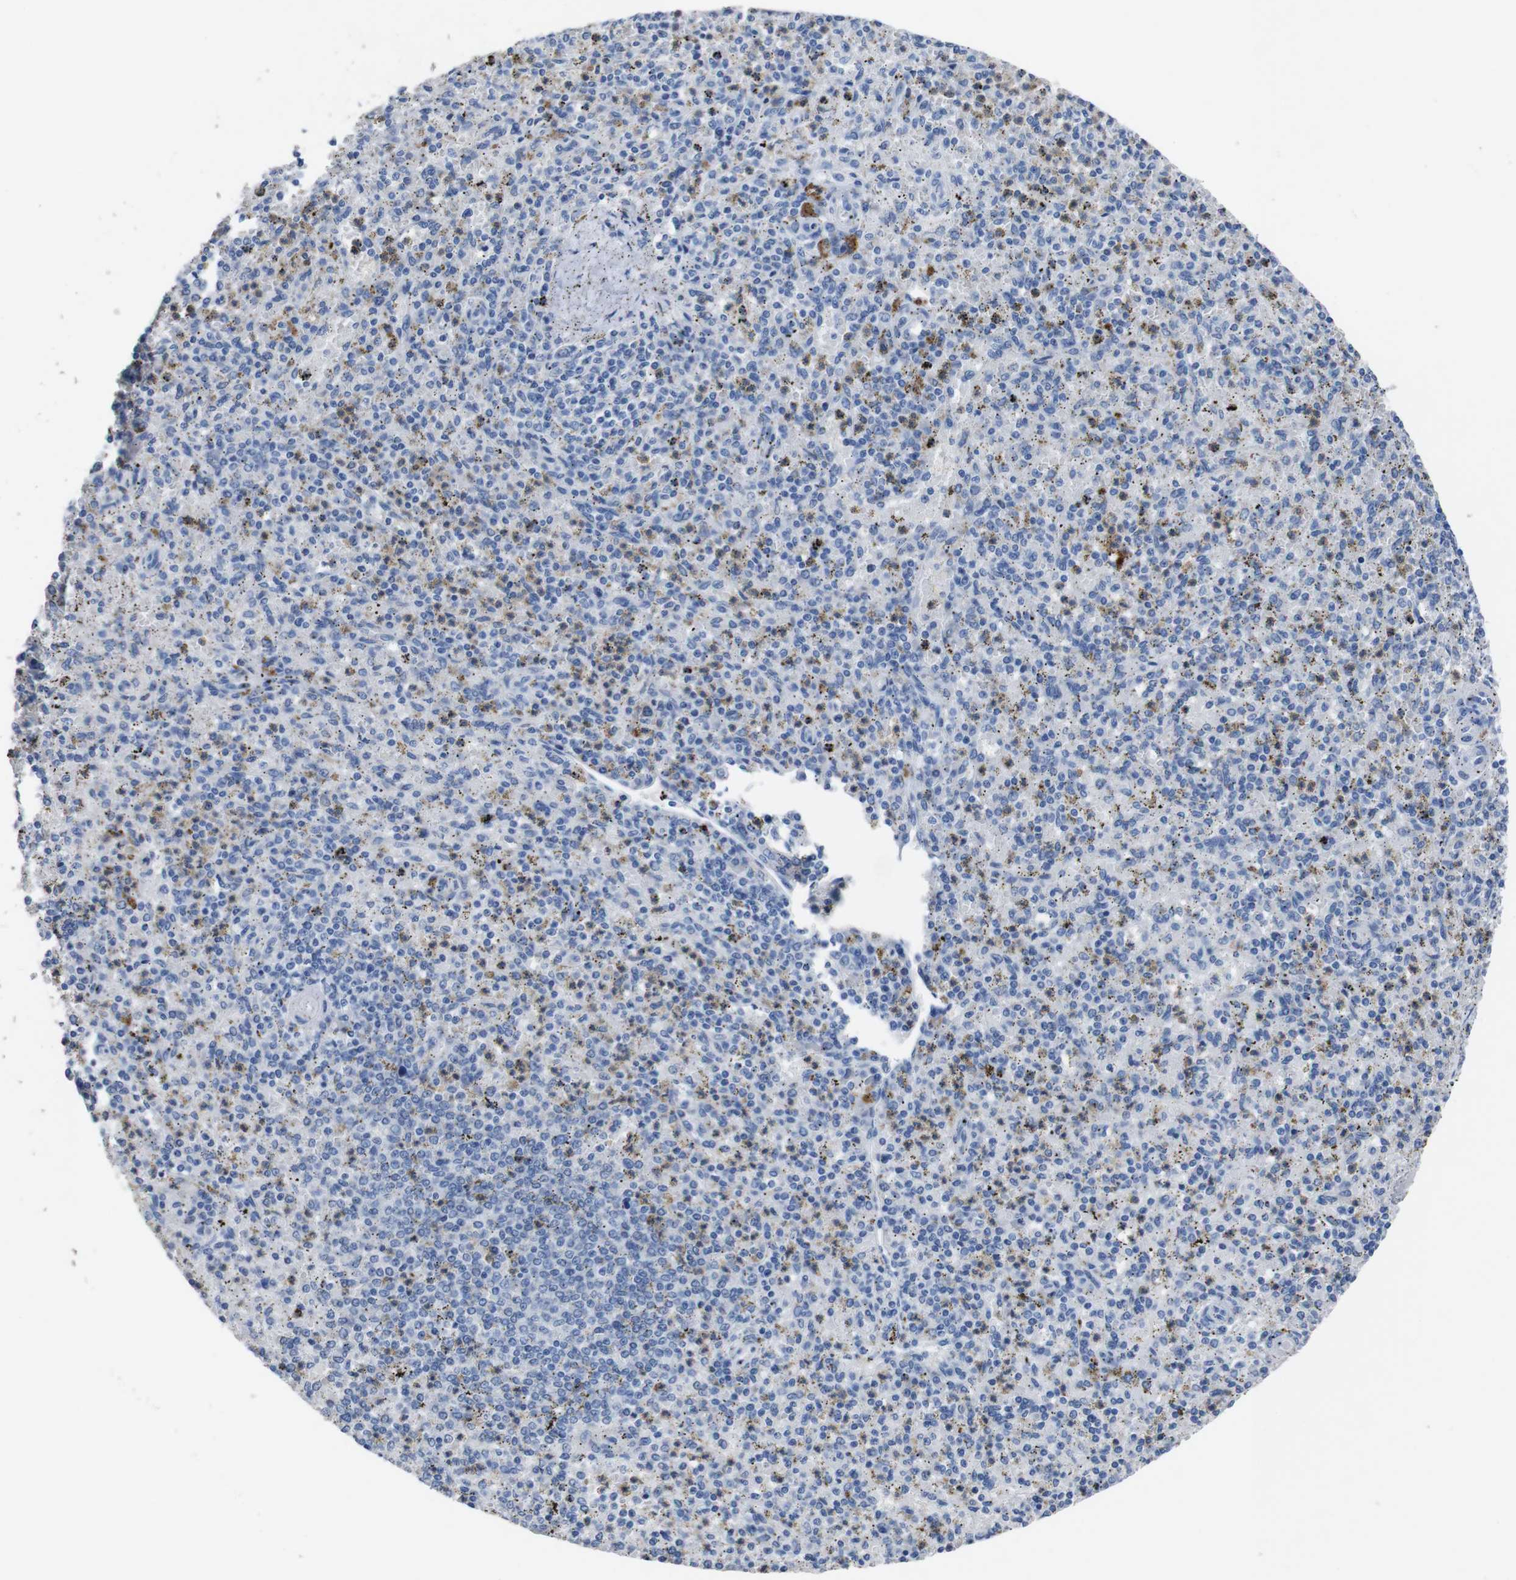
{"staining": {"intensity": "negative", "quantity": "none", "location": "none"}, "tissue": "spleen", "cell_type": "Cells in red pulp", "image_type": "normal", "snomed": [{"axis": "morphology", "description": "Normal tissue, NOS"}, {"axis": "topography", "description": "Spleen"}], "caption": "Immunohistochemical staining of normal human spleen shows no significant staining in cells in red pulp. (DAB (3,3'-diaminobenzidine) IHC with hematoxylin counter stain).", "gene": "GJB2", "patient": {"sex": "male", "age": 72}}